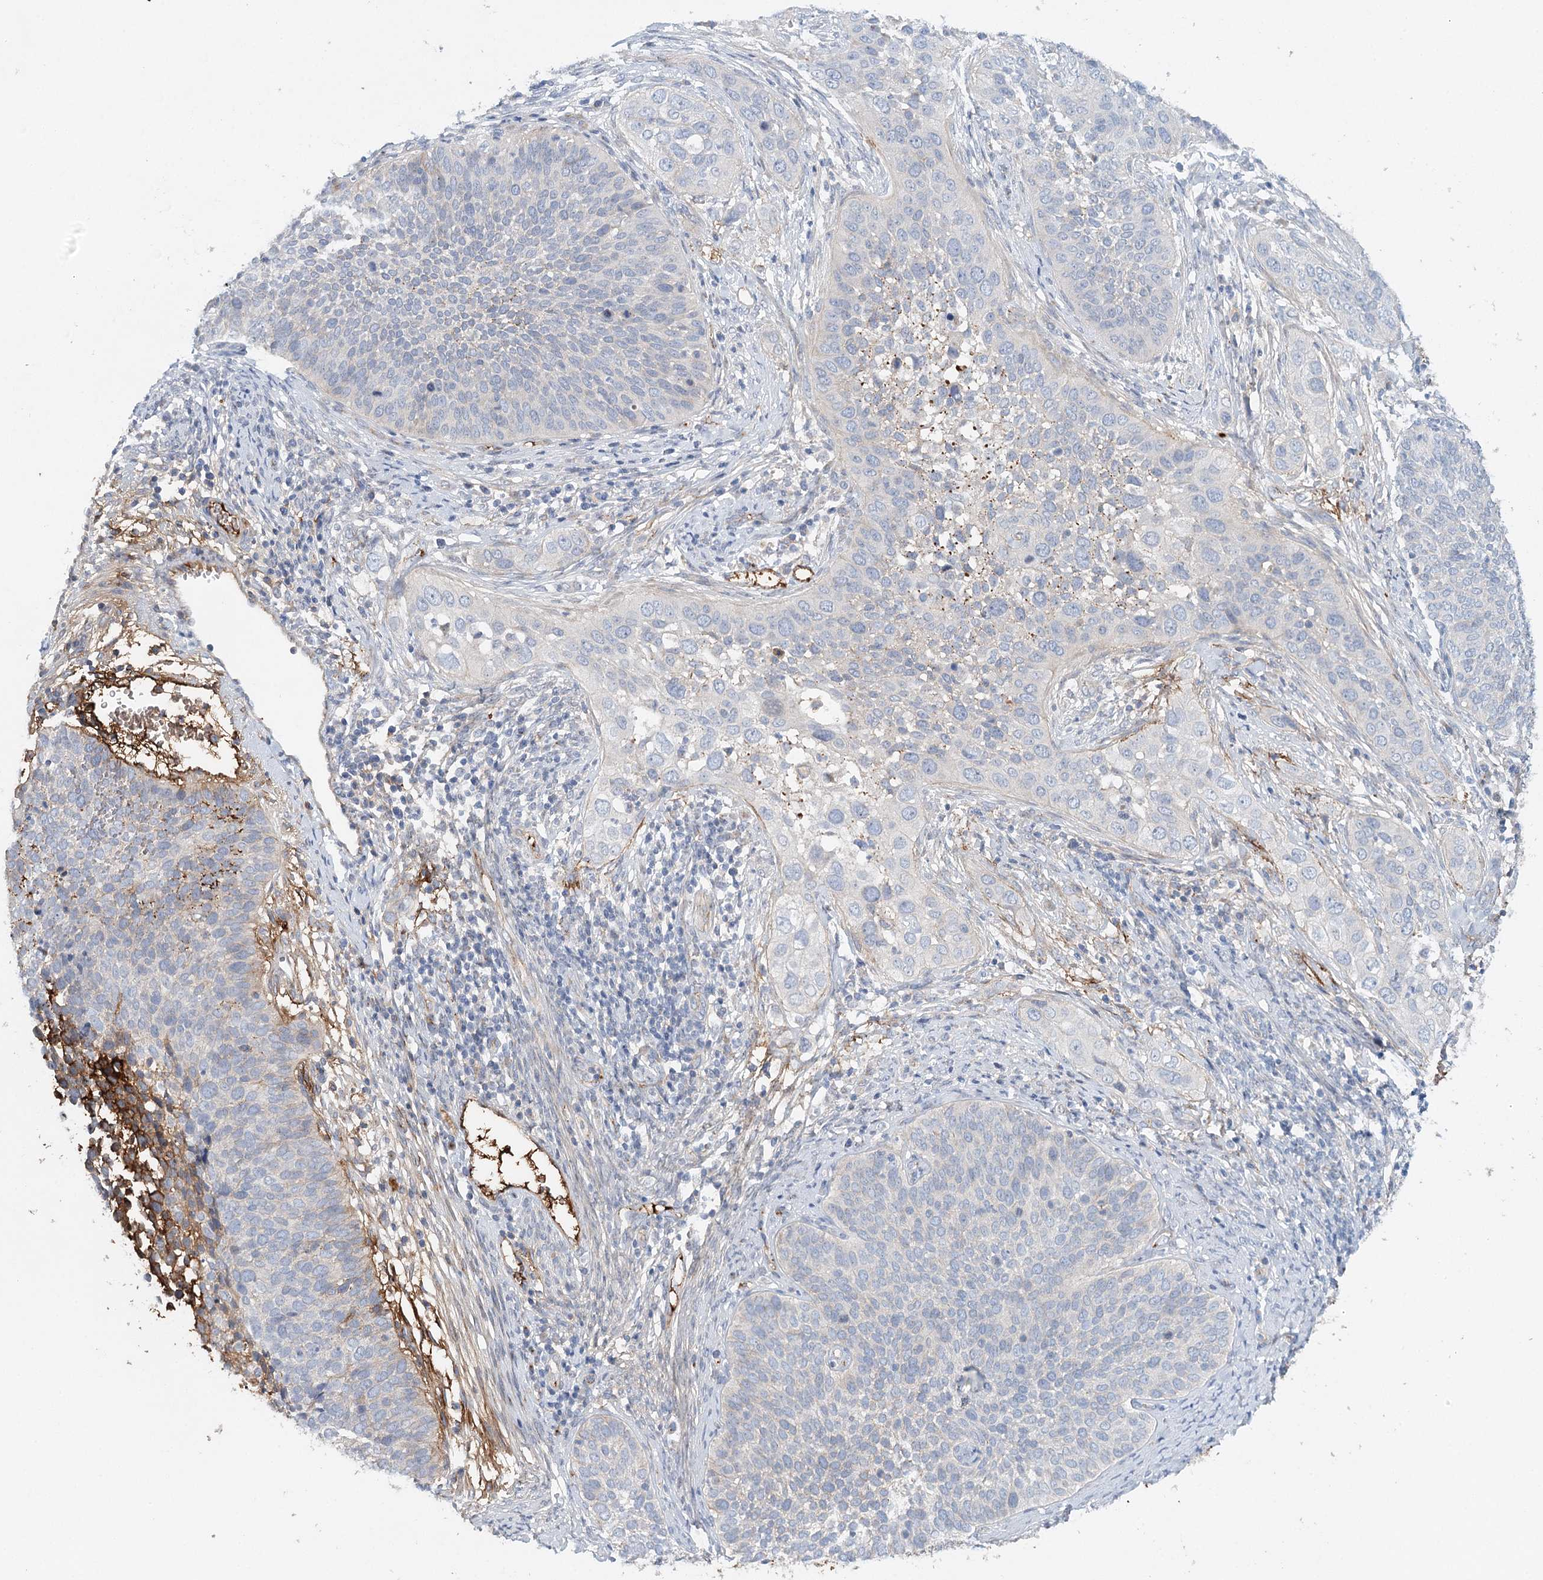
{"staining": {"intensity": "negative", "quantity": "none", "location": "none"}, "tissue": "cervical cancer", "cell_type": "Tumor cells", "image_type": "cancer", "snomed": [{"axis": "morphology", "description": "Squamous cell carcinoma, NOS"}, {"axis": "topography", "description": "Cervix"}], "caption": "The histopathology image reveals no significant staining in tumor cells of cervical cancer (squamous cell carcinoma).", "gene": "ALKBH8", "patient": {"sex": "female", "age": 34}}